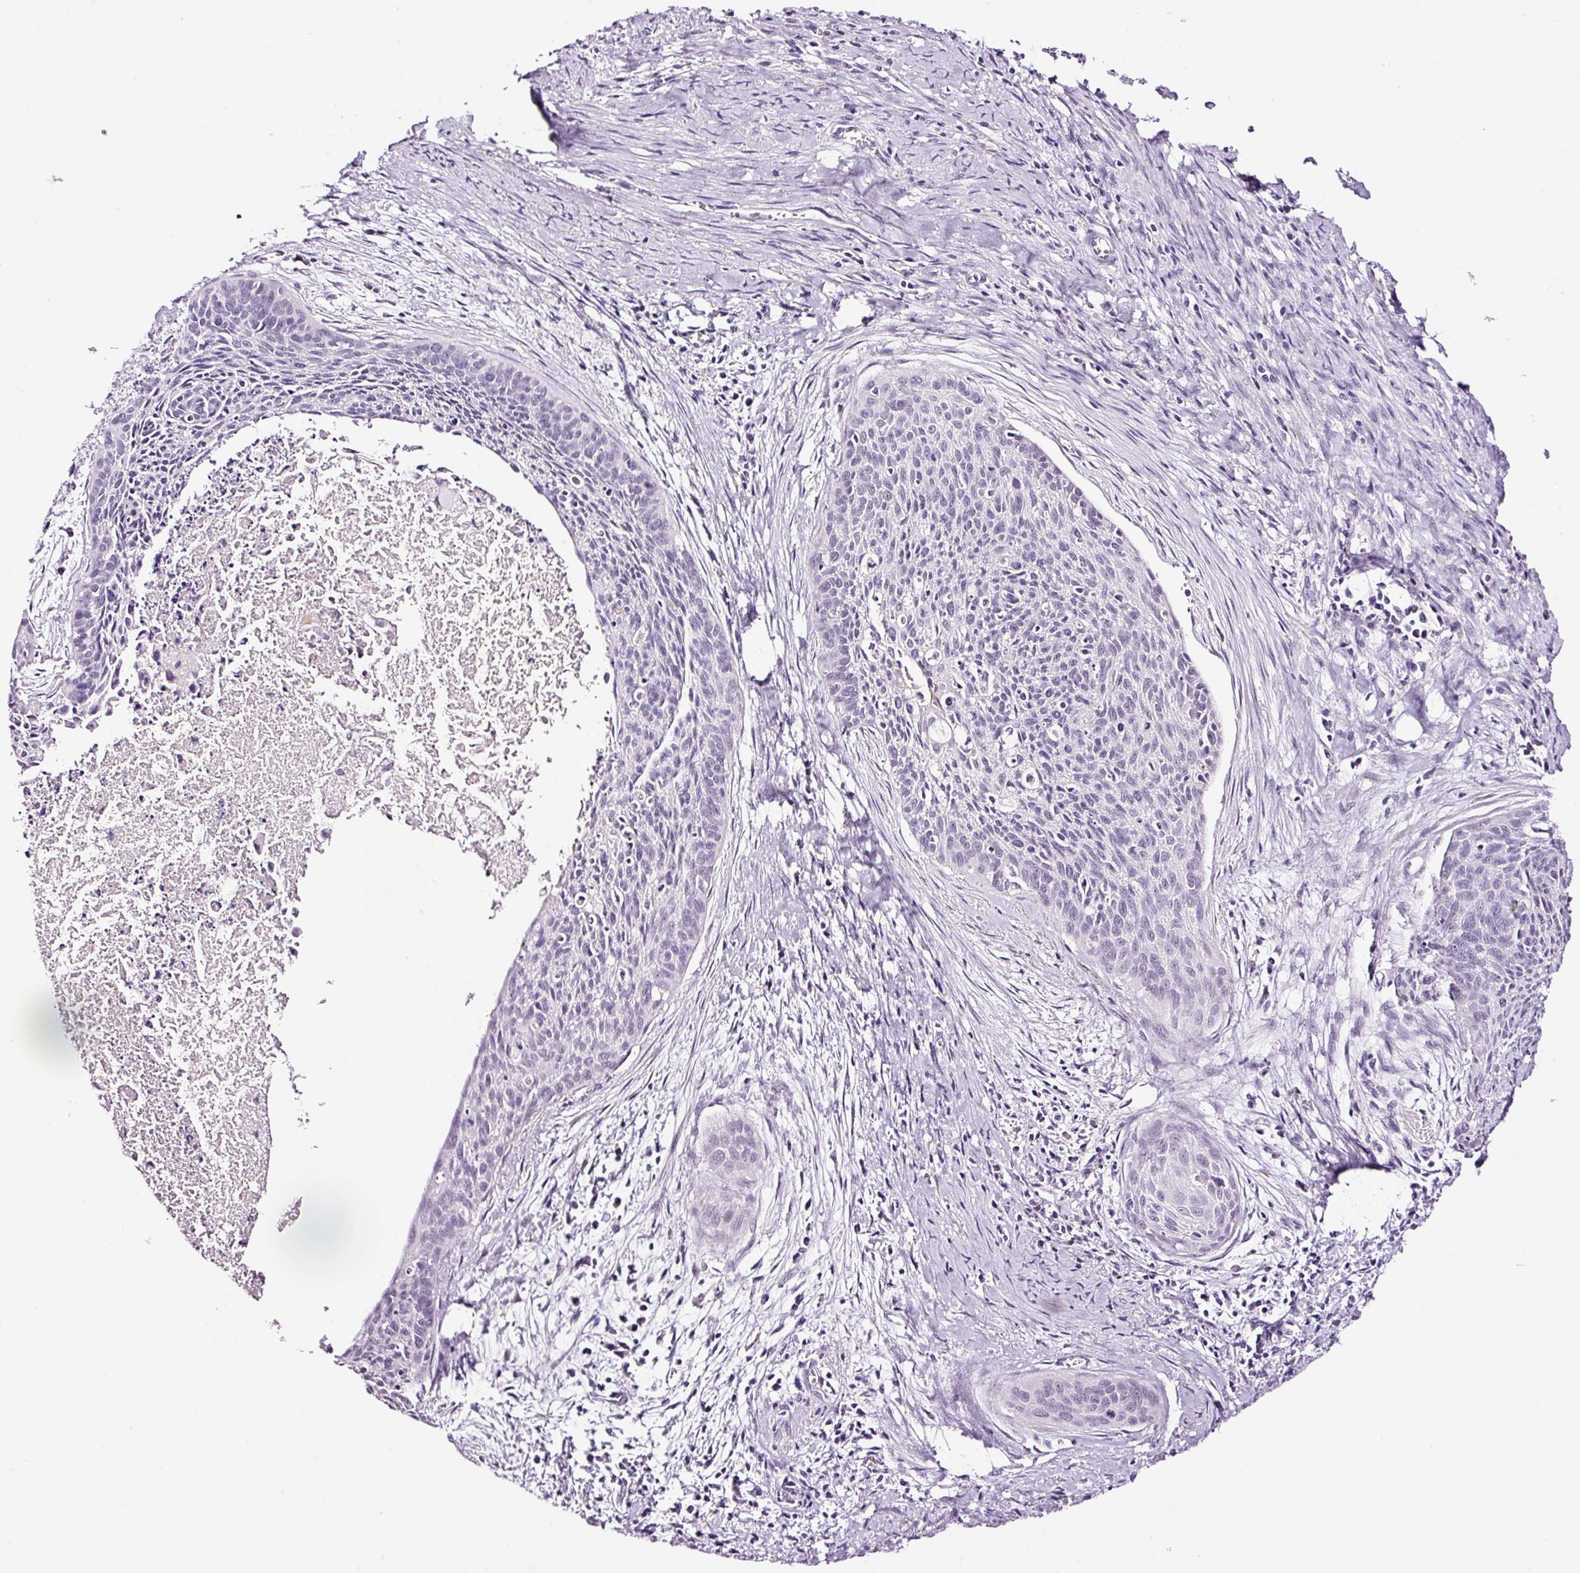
{"staining": {"intensity": "negative", "quantity": "none", "location": "none"}, "tissue": "cervical cancer", "cell_type": "Tumor cells", "image_type": "cancer", "snomed": [{"axis": "morphology", "description": "Squamous cell carcinoma, NOS"}, {"axis": "topography", "description": "Cervix"}], "caption": "Immunohistochemistry micrograph of neoplastic tissue: cervical cancer stained with DAB (3,3'-diaminobenzidine) exhibits no significant protein expression in tumor cells.", "gene": "RTF2", "patient": {"sex": "female", "age": 55}}